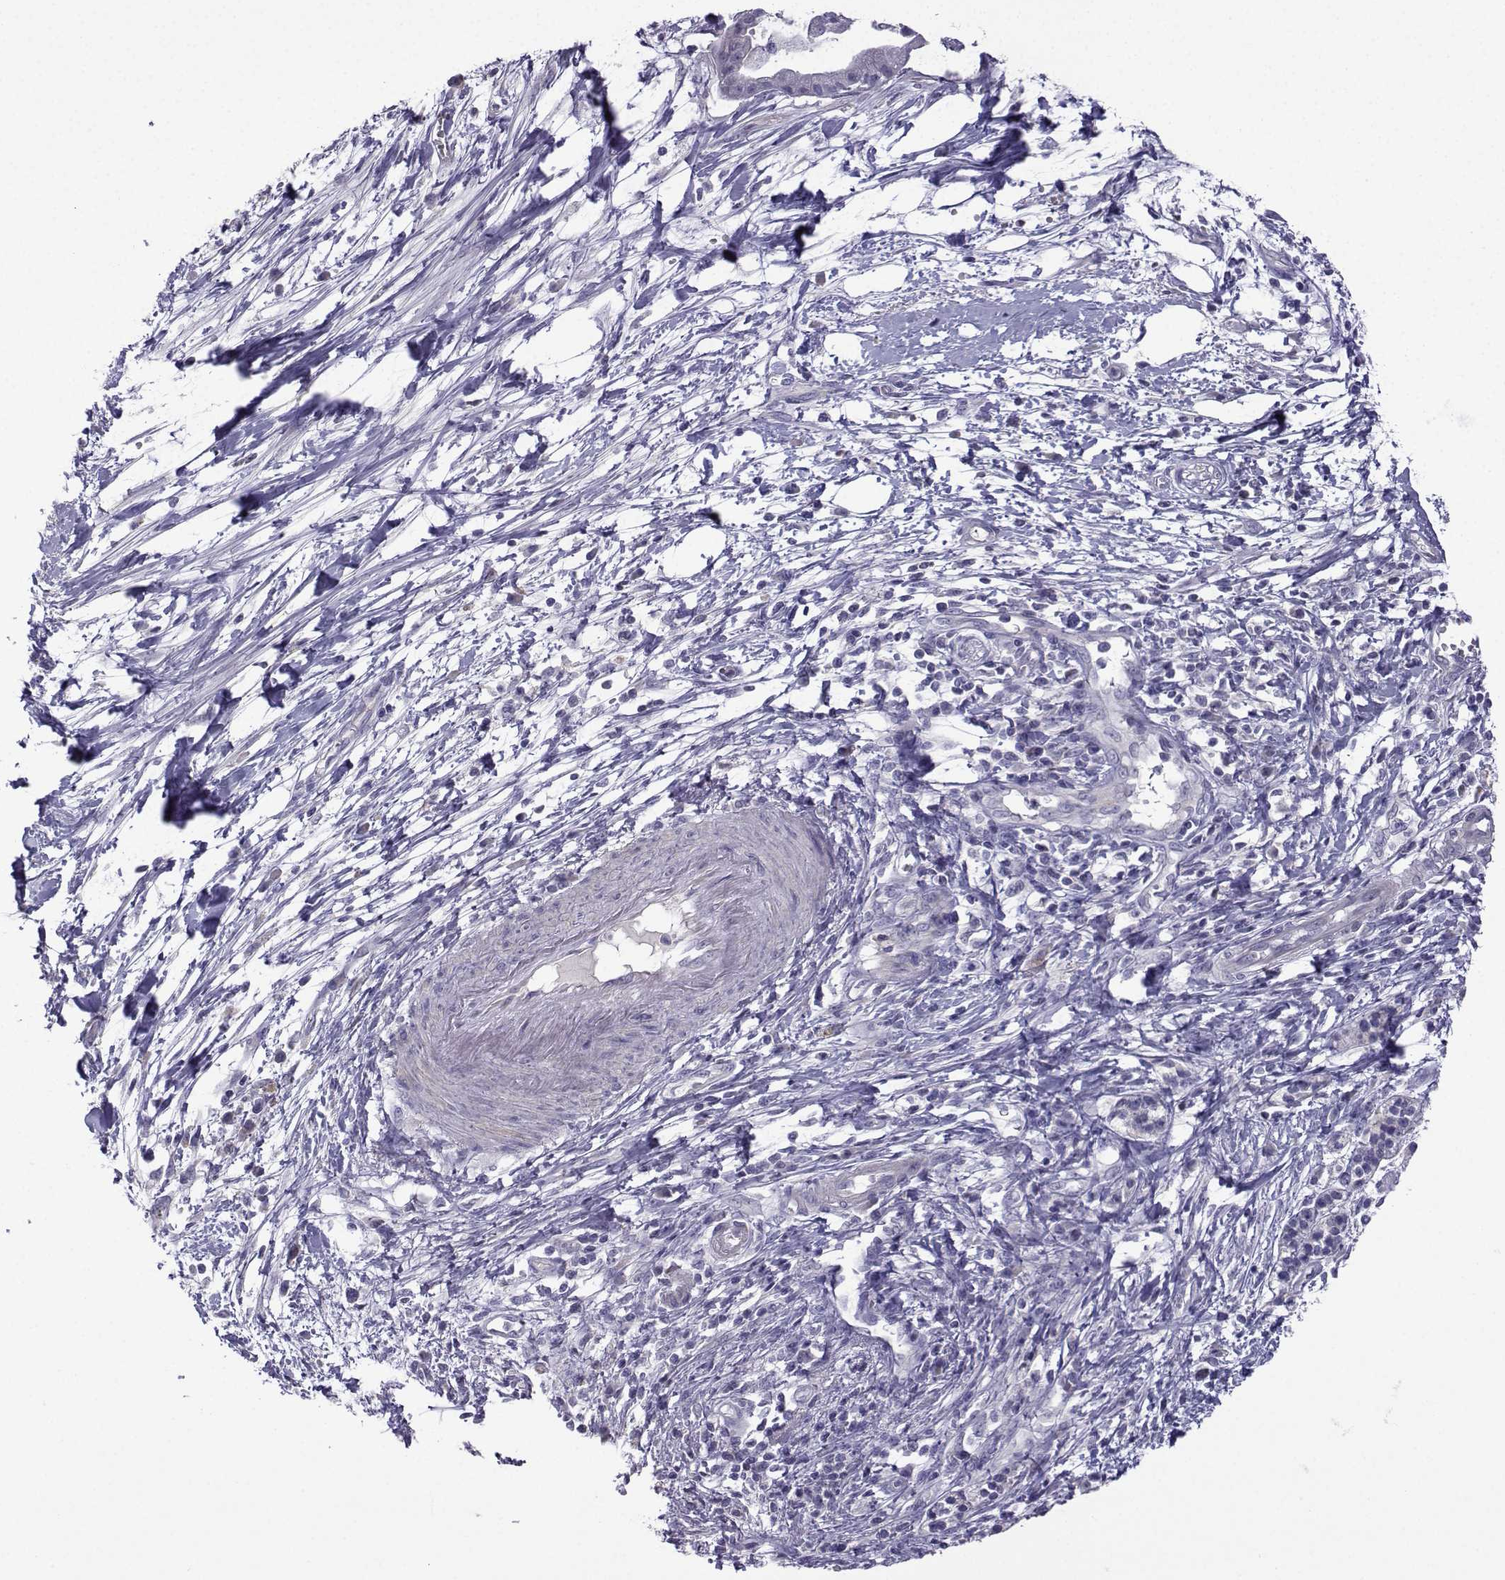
{"staining": {"intensity": "negative", "quantity": "none", "location": "none"}, "tissue": "pancreatic cancer", "cell_type": "Tumor cells", "image_type": "cancer", "snomed": [{"axis": "morphology", "description": "Normal tissue, NOS"}, {"axis": "morphology", "description": "Adenocarcinoma, NOS"}, {"axis": "topography", "description": "Lymph node"}, {"axis": "topography", "description": "Pancreas"}], "caption": "Pancreatic adenocarcinoma was stained to show a protein in brown. There is no significant staining in tumor cells. (DAB IHC with hematoxylin counter stain).", "gene": "SPACA7", "patient": {"sex": "female", "age": 58}}